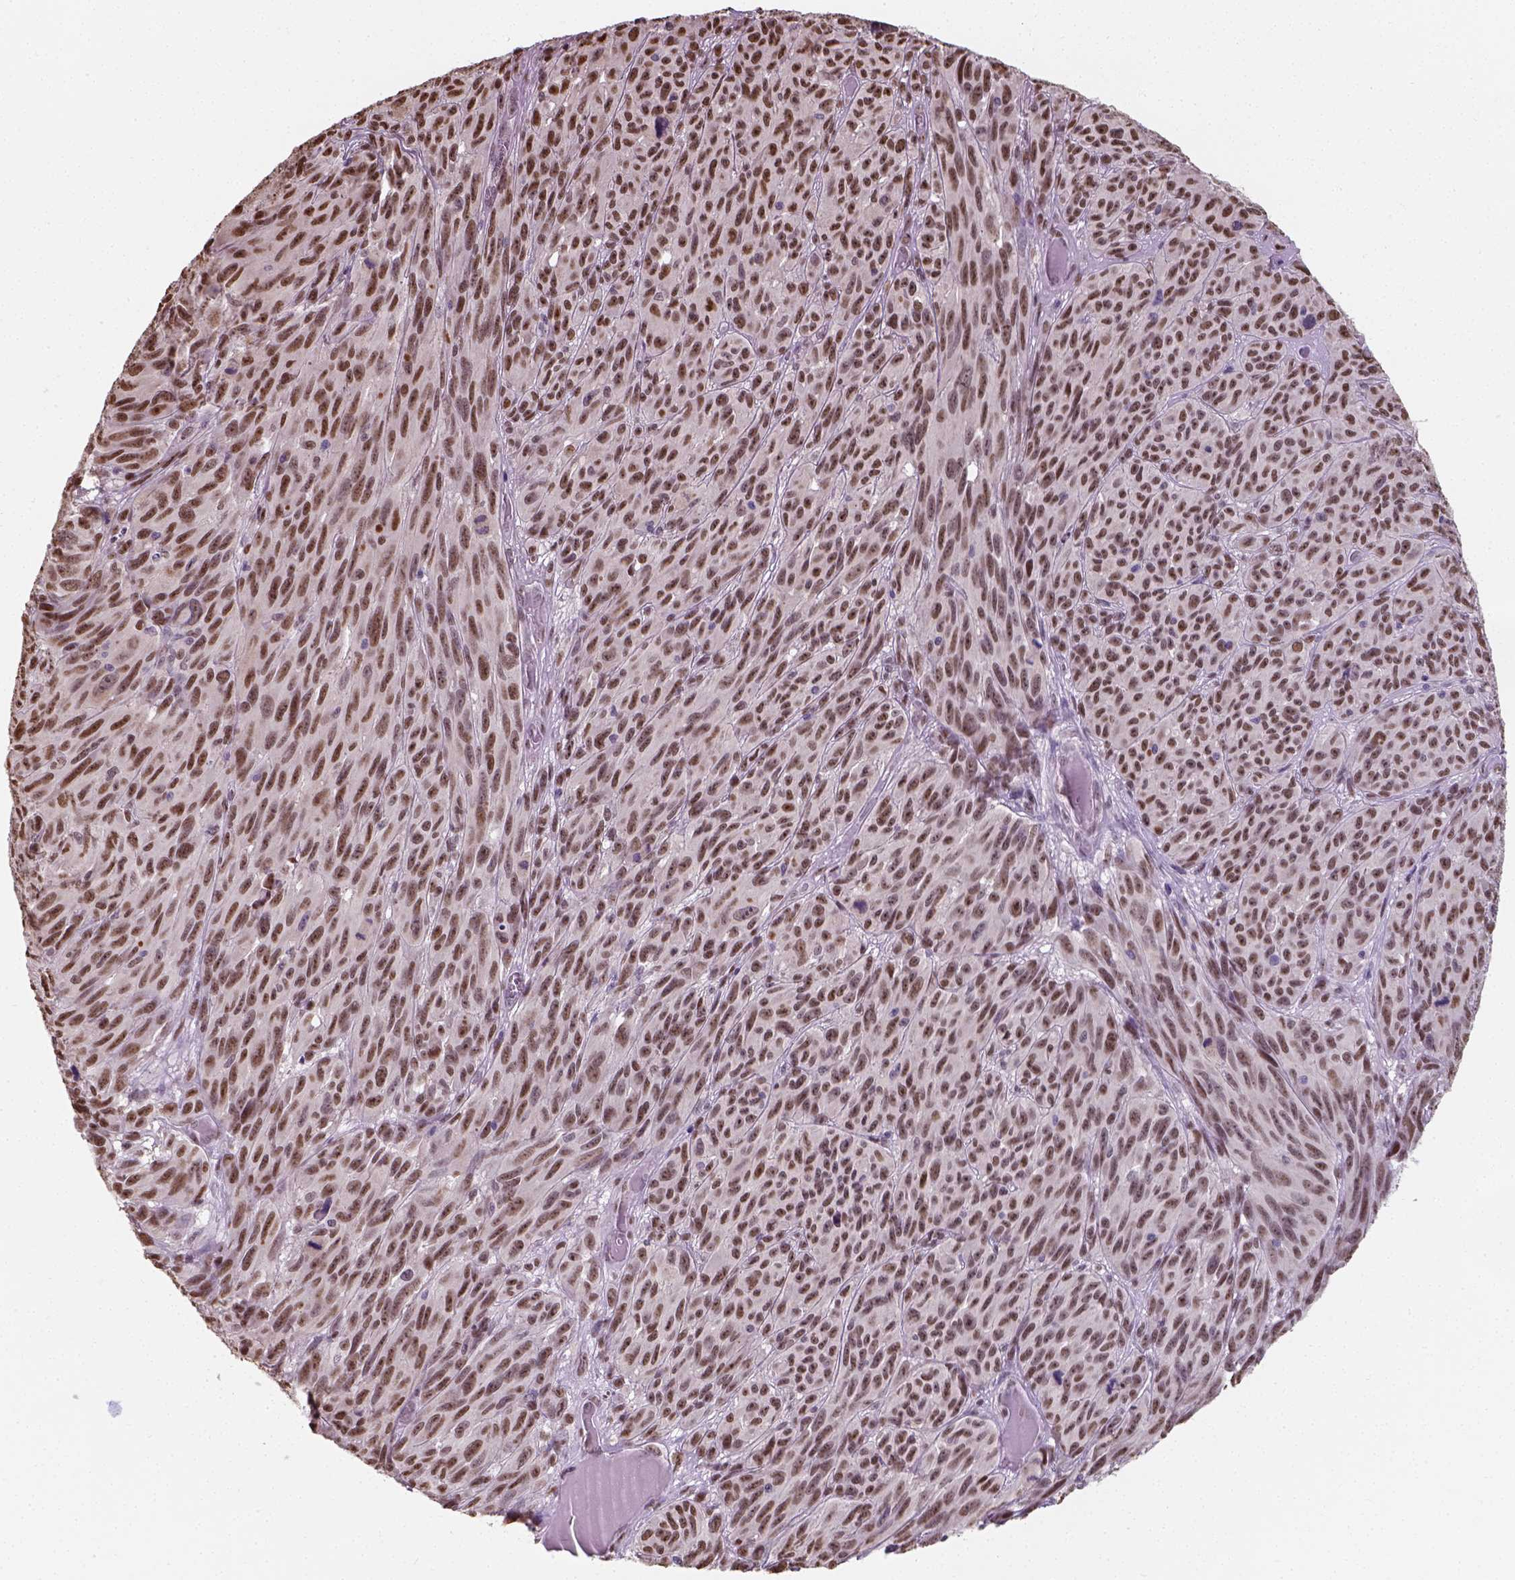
{"staining": {"intensity": "moderate", "quantity": ">75%", "location": "nuclear"}, "tissue": "melanoma", "cell_type": "Tumor cells", "image_type": "cancer", "snomed": [{"axis": "morphology", "description": "Malignant melanoma, NOS"}, {"axis": "topography", "description": "Vulva, labia, clitoris and Bartholin´s gland, NO"}], "caption": "A histopathology image of malignant melanoma stained for a protein displays moderate nuclear brown staining in tumor cells.", "gene": "C1orf112", "patient": {"sex": "female", "age": 75}}